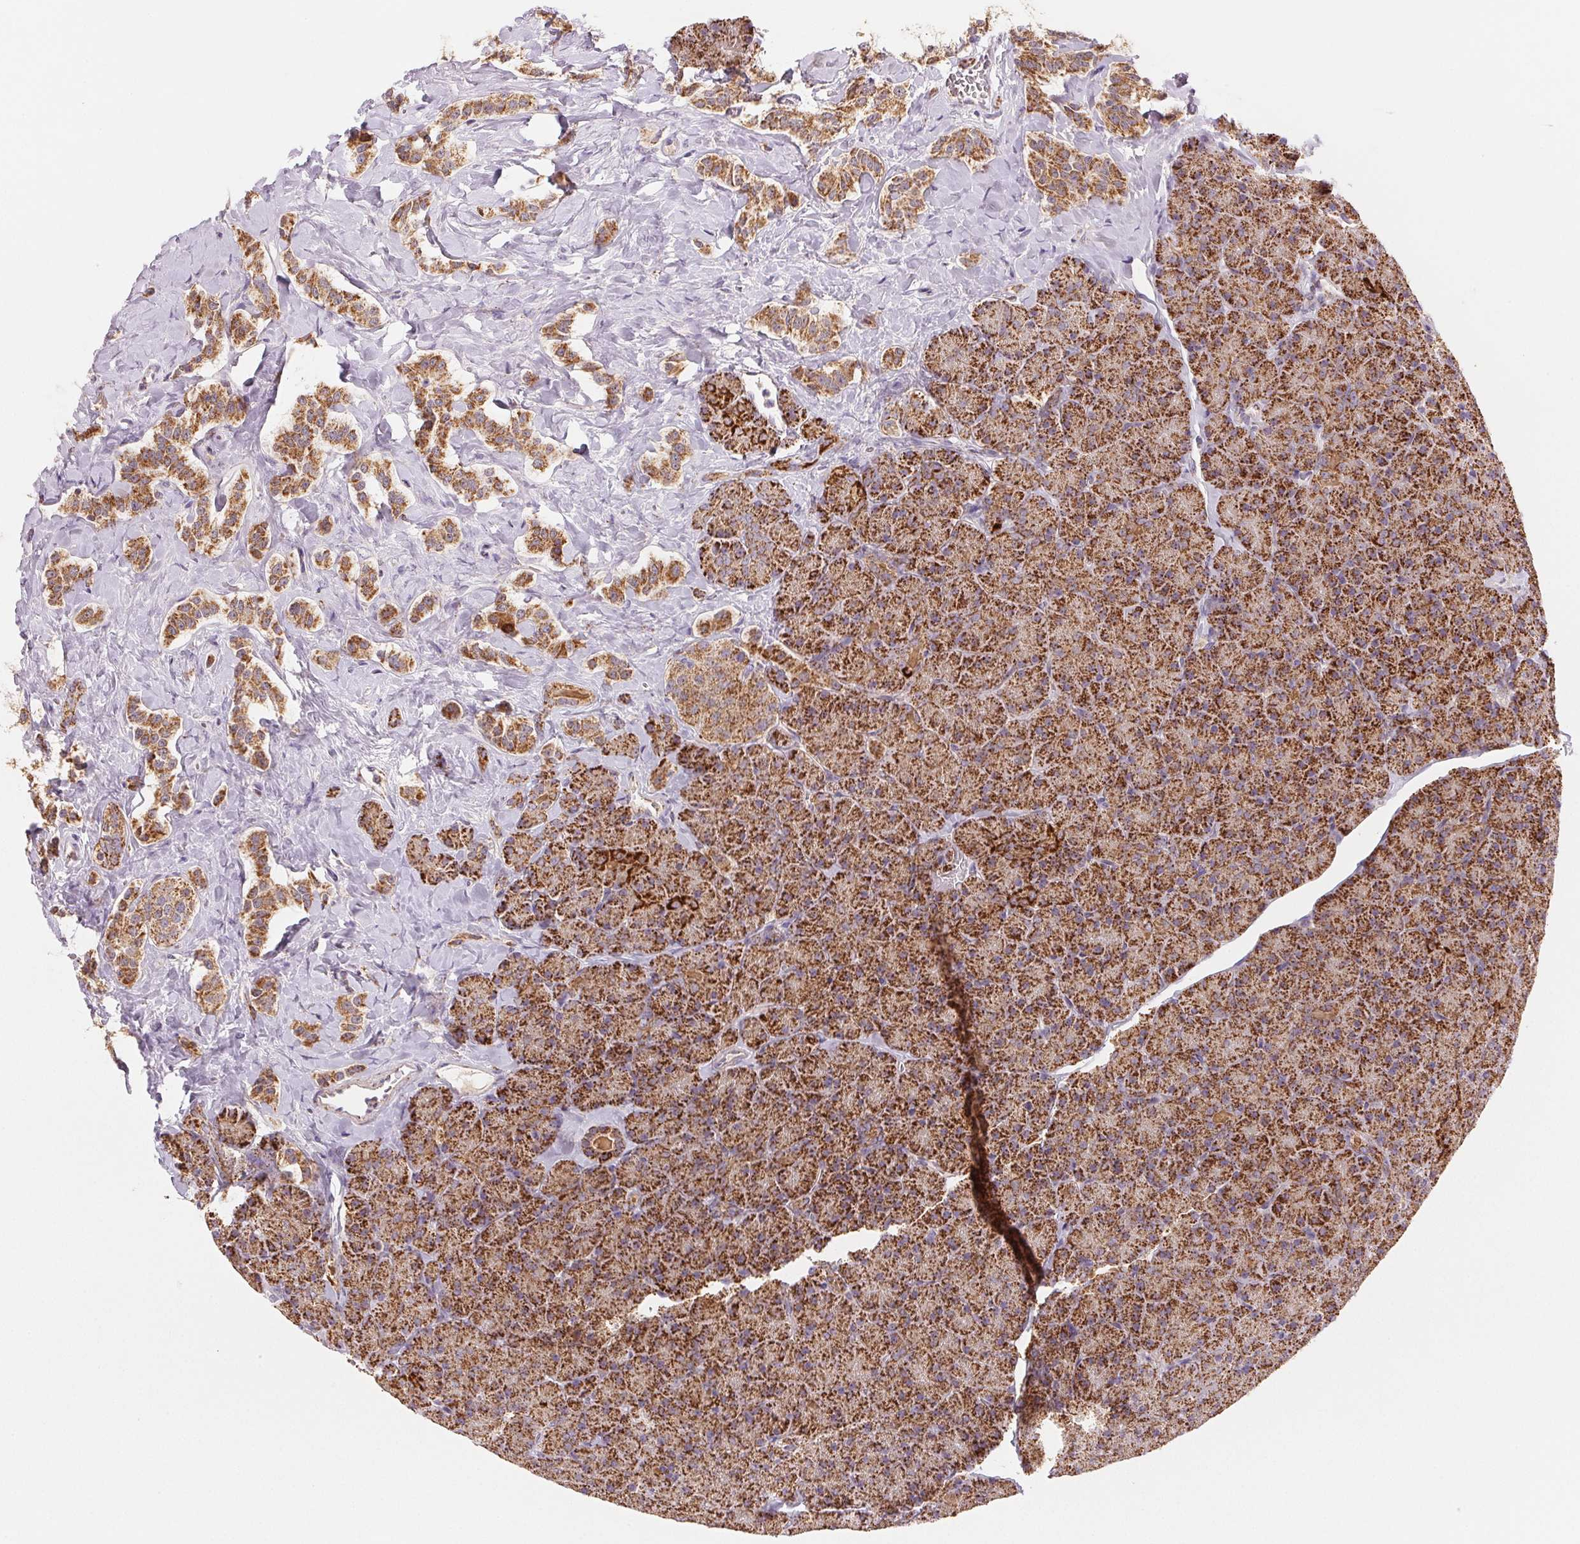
{"staining": {"intensity": "strong", "quantity": ">75%", "location": "cytoplasmic/membranous"}, "tissue": "carcinoid", "cell_type": "Tumor cells", "image_type": "cancer", "snomed": [{"axis": "morphology", "description": "Normal tissue, NOS"}, {"axis": "morphology", "description": "Carcinoid, malignant, NOS"}, {"axis": "topography", "description": "Pancreas"}], "caption": "Human carcinoid stained with a brown dye demonstrates strong cytoplasmic/membranous positive positivity in approximately >75% of tumor cells.", "gene": "HINT2", "patient": {"sex": "male", "age": 36}}